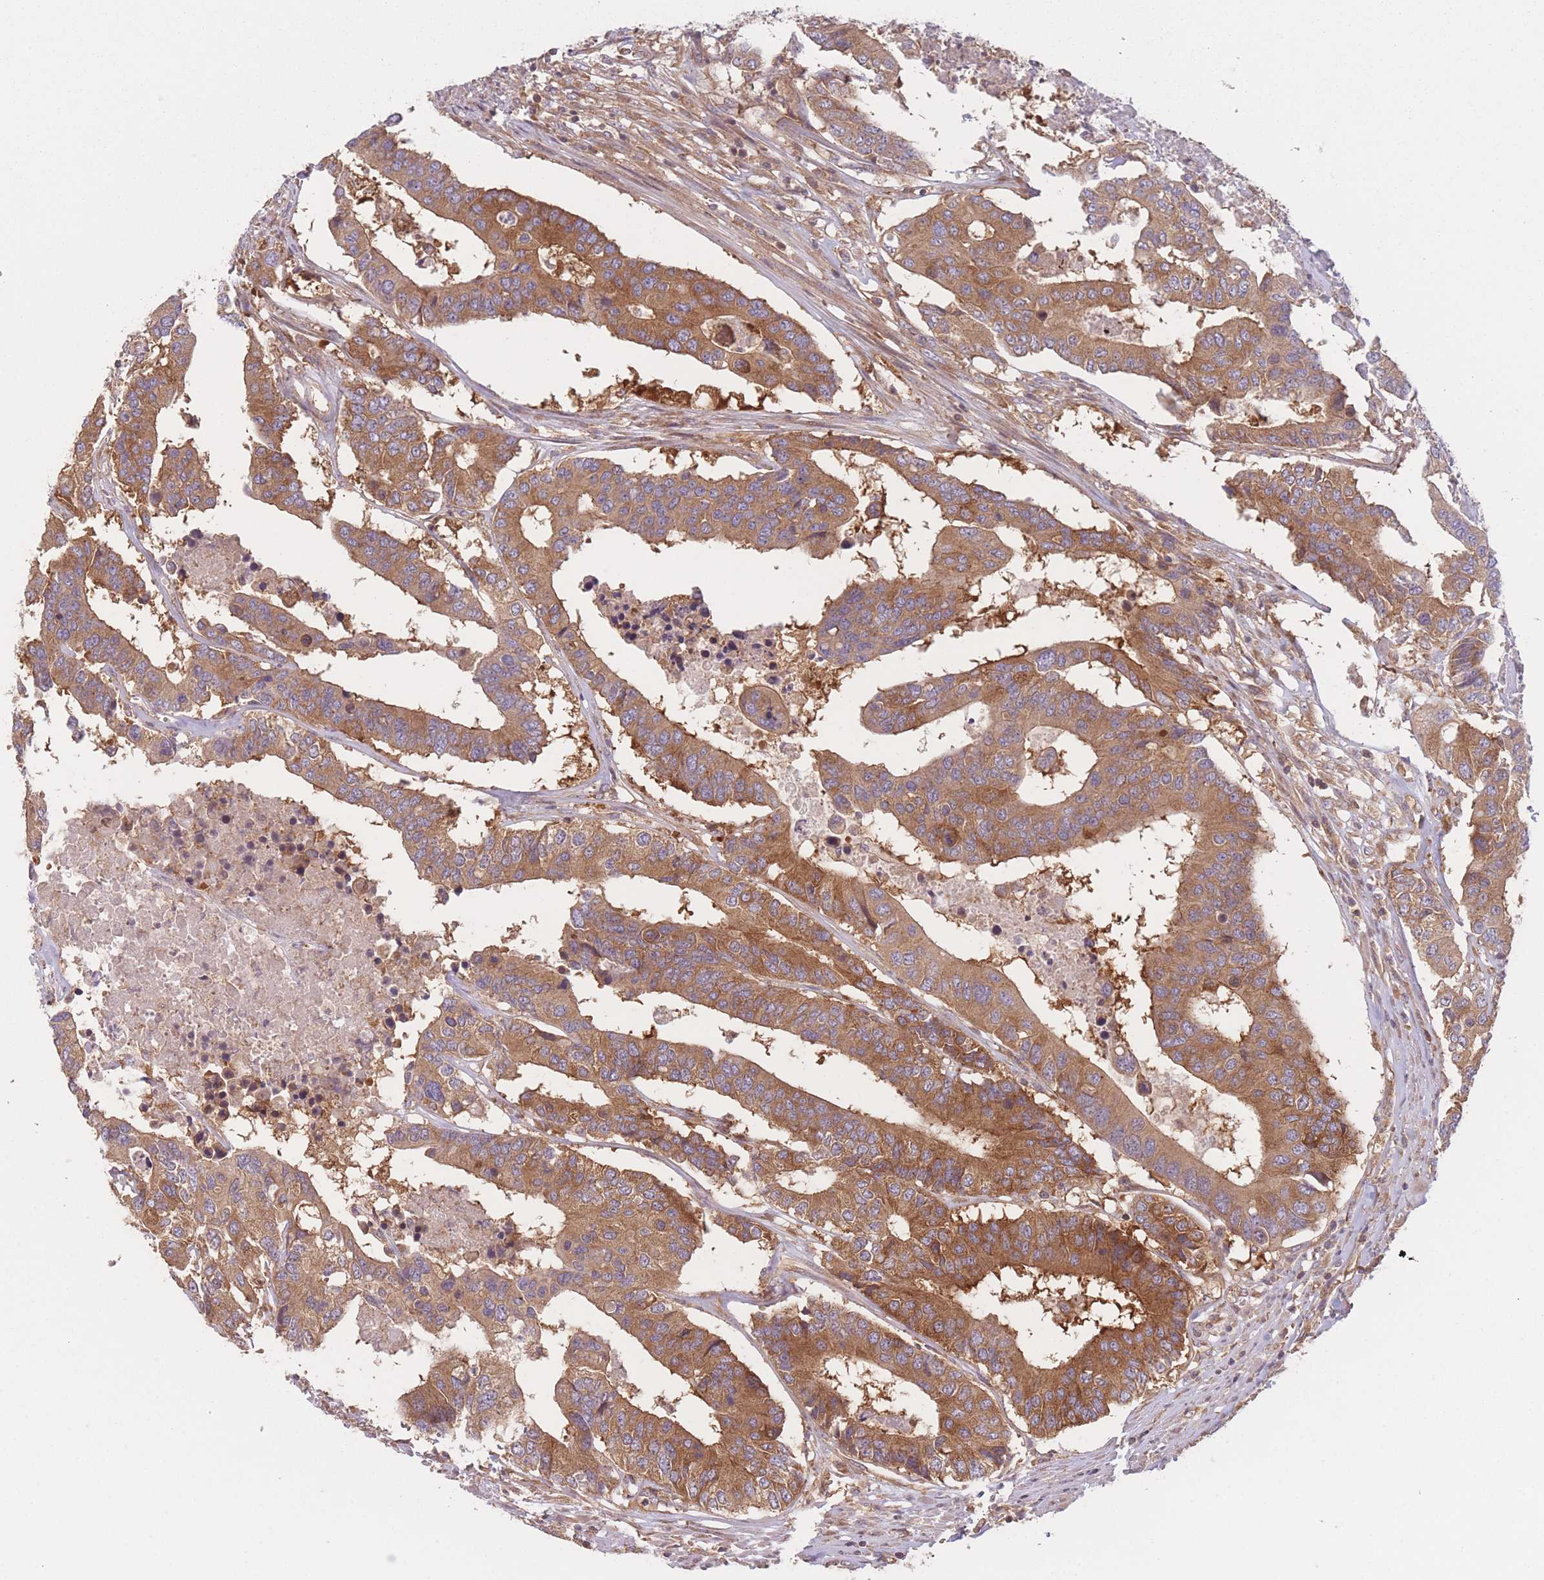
{"staining": {"intensity": "moderate", "quantity": ">75%", "location": "cytoplasmic/membranous"}, "tissue": "colorectal cancer", "cell_type": "Tumor cells", "image_type": "cancer", "snomed": [{"axis": "morphology", "description": "Adenocarcinoma, NOS"}, {"axis": "topography", "description": "Colon"}], "caption": "Adenocarcinoma (colorectal) tissue exhibits moderate cytoplasmic/membranous staining in approximately >75% of tumor cells, visualized by immunohistochemistry. (DAB IHC with brightfield microscopy, high magnification).", "gene": "WASHC2A", "patient": {"sex": "male", "age": 77}}